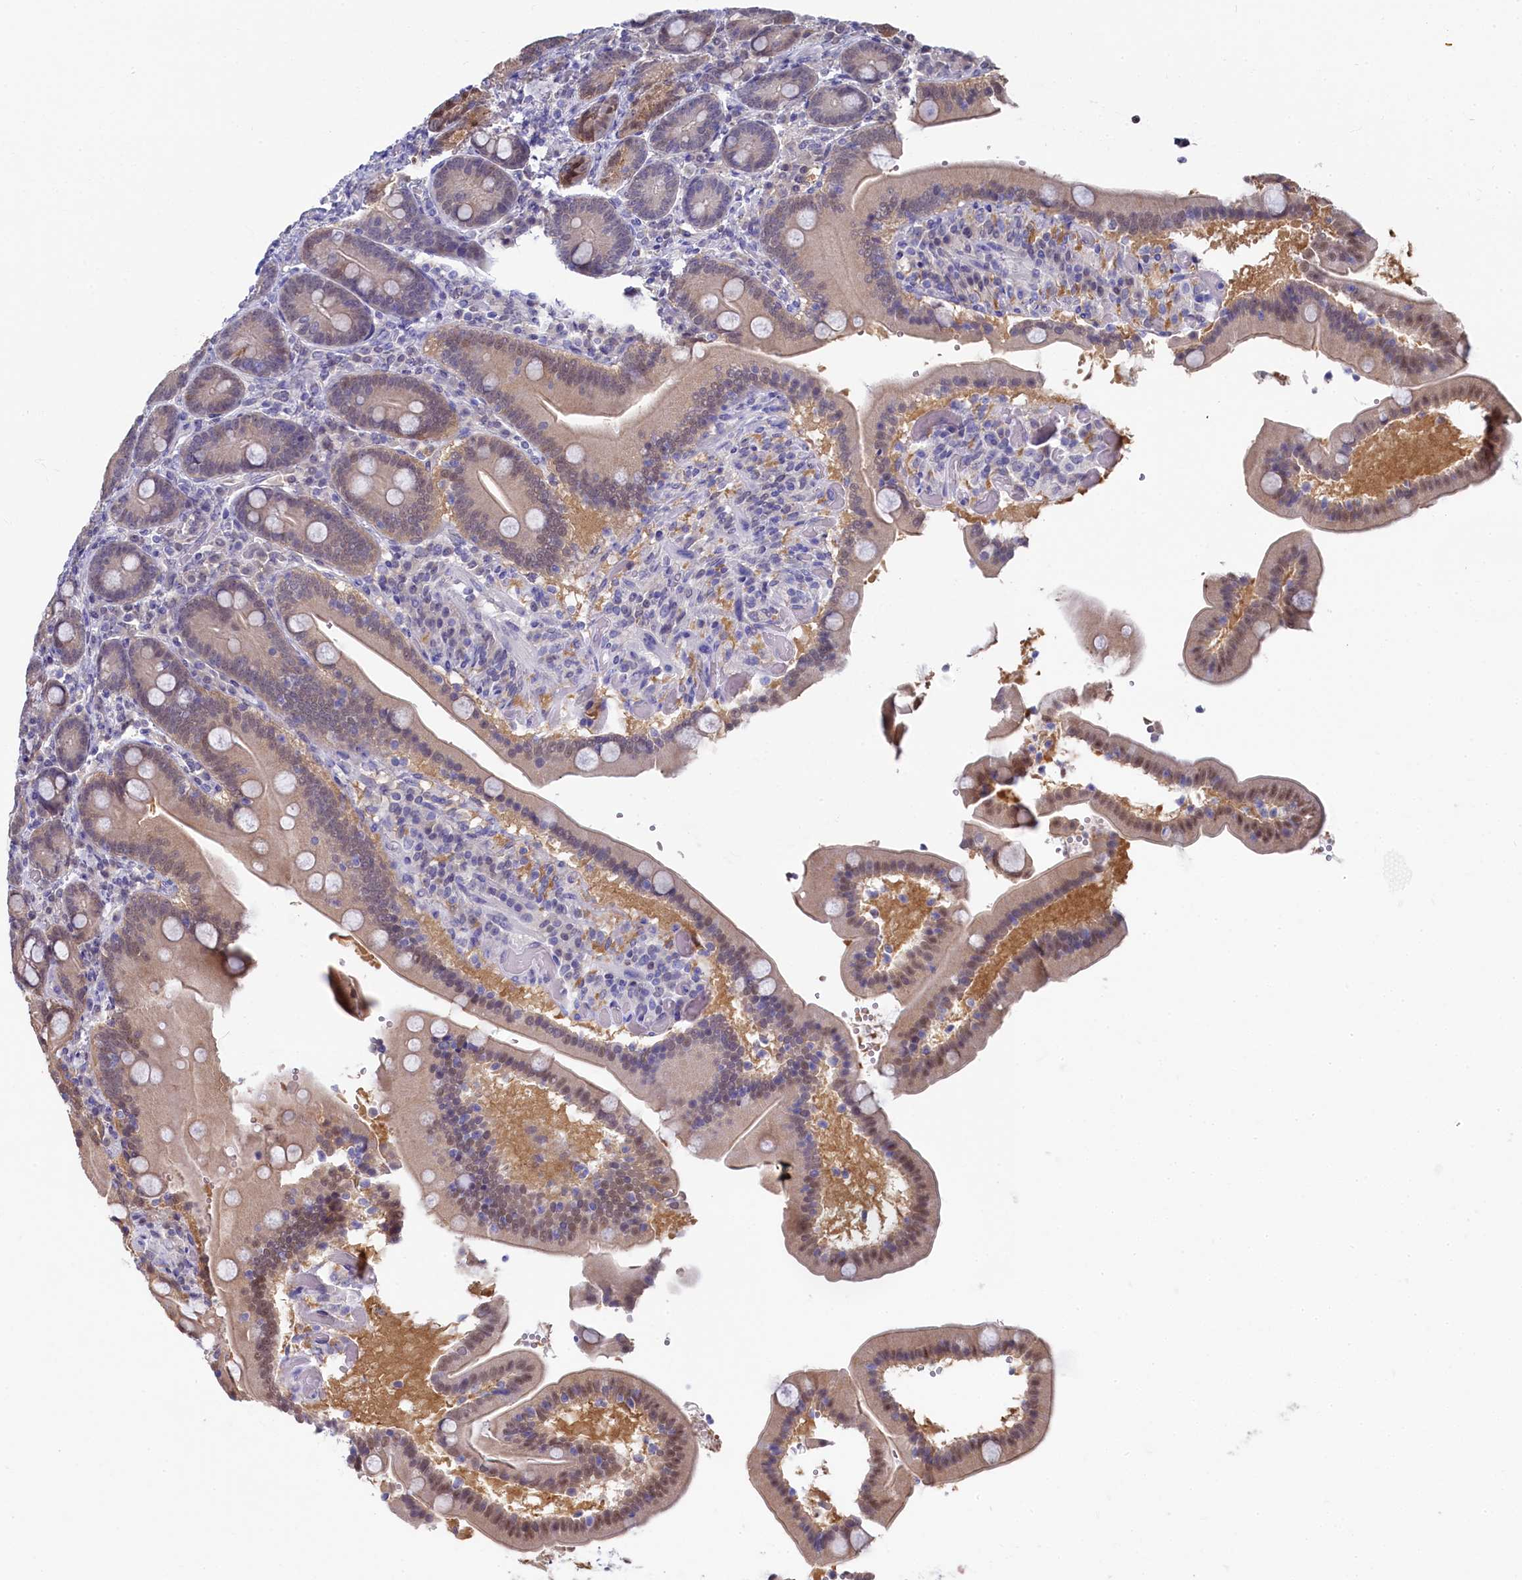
{"staining": {"intensity": "weak", "quantity": "<25%", "location": "nuclear"}, "tissue": "duodenum", "cell_type": "Glandular cells", "image_type": "normal", "snomed": [{"axis": "morphology", "description": "Normal tissue, NOS"}, {"axis": "topography", "description": "Duodenum"}], "caption": "Histopathology image shows no protein staining in glandular cells of normal duodenum. (Stains: DAB immunohistochemistry with hematoxylin counter stain, Microscopy: brightfield microscopy at high magnification).", "gene": "C11orf54", "patient": {"sex": "female", "age": 62}}